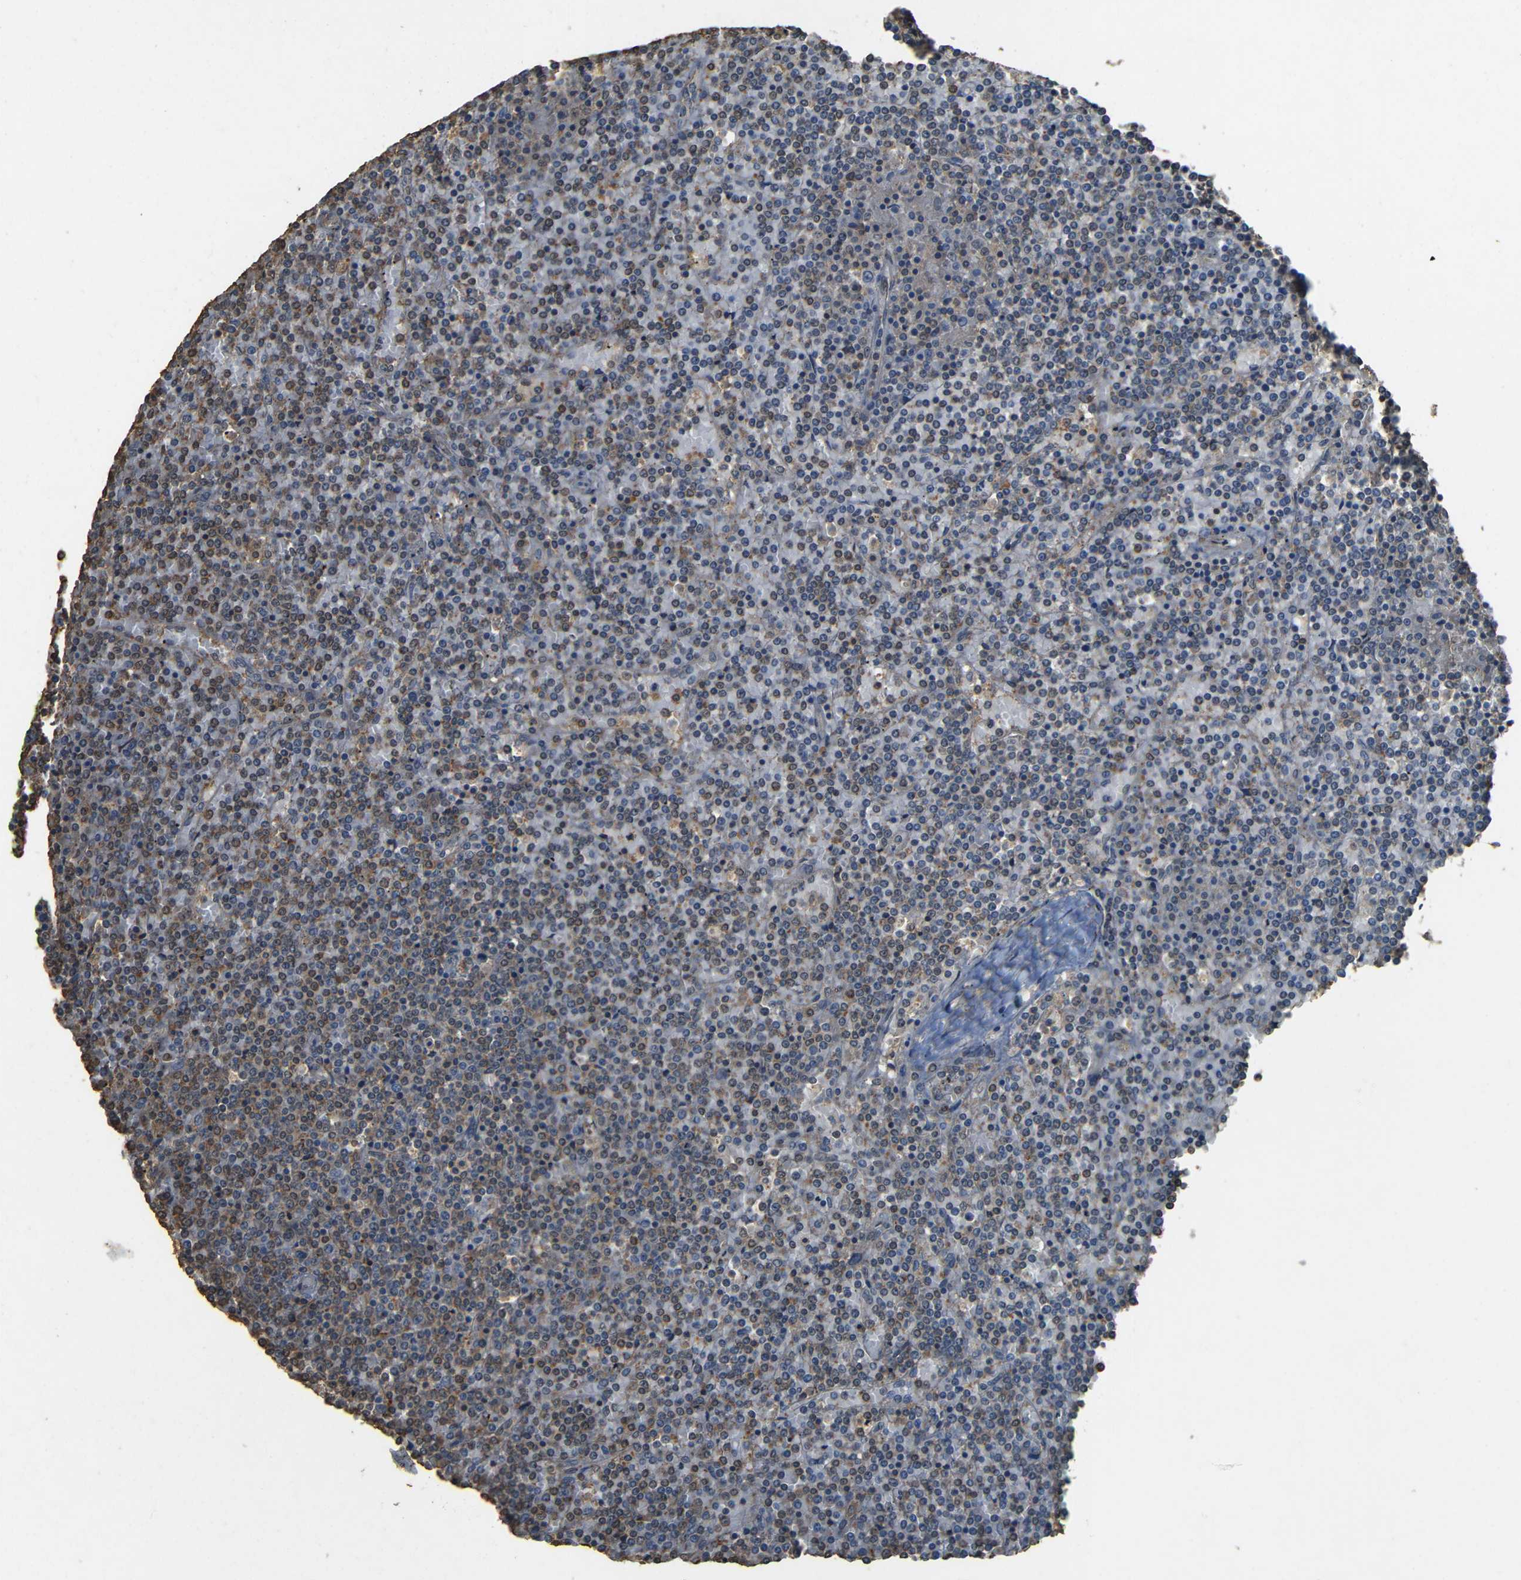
{"staining": {"intensity": "moderate", "quantity": "<25%", "location": "cytoplasmic/membranous,nuclear"}, "tissue": "lymphoma", "cell_type": "Tumor cells", "image_type": "cancer", "snomed": [{"axis": "morphology", "description": "Malignant lymphoma, non-Hodgkin's type, Low grade"}, {"axis": "topography", "description": "Spleen"}], "caption": "Immunohistochemistry (DAB (3,3'-diaminobenzidine)) staining of human lymphoma exhibits moderate cytoplasmic/membranous and nuclear protein positivity in about <25% of tumor cells.", "gene": "PDE5A", "patient": {"sex": "female", "age": 19}}